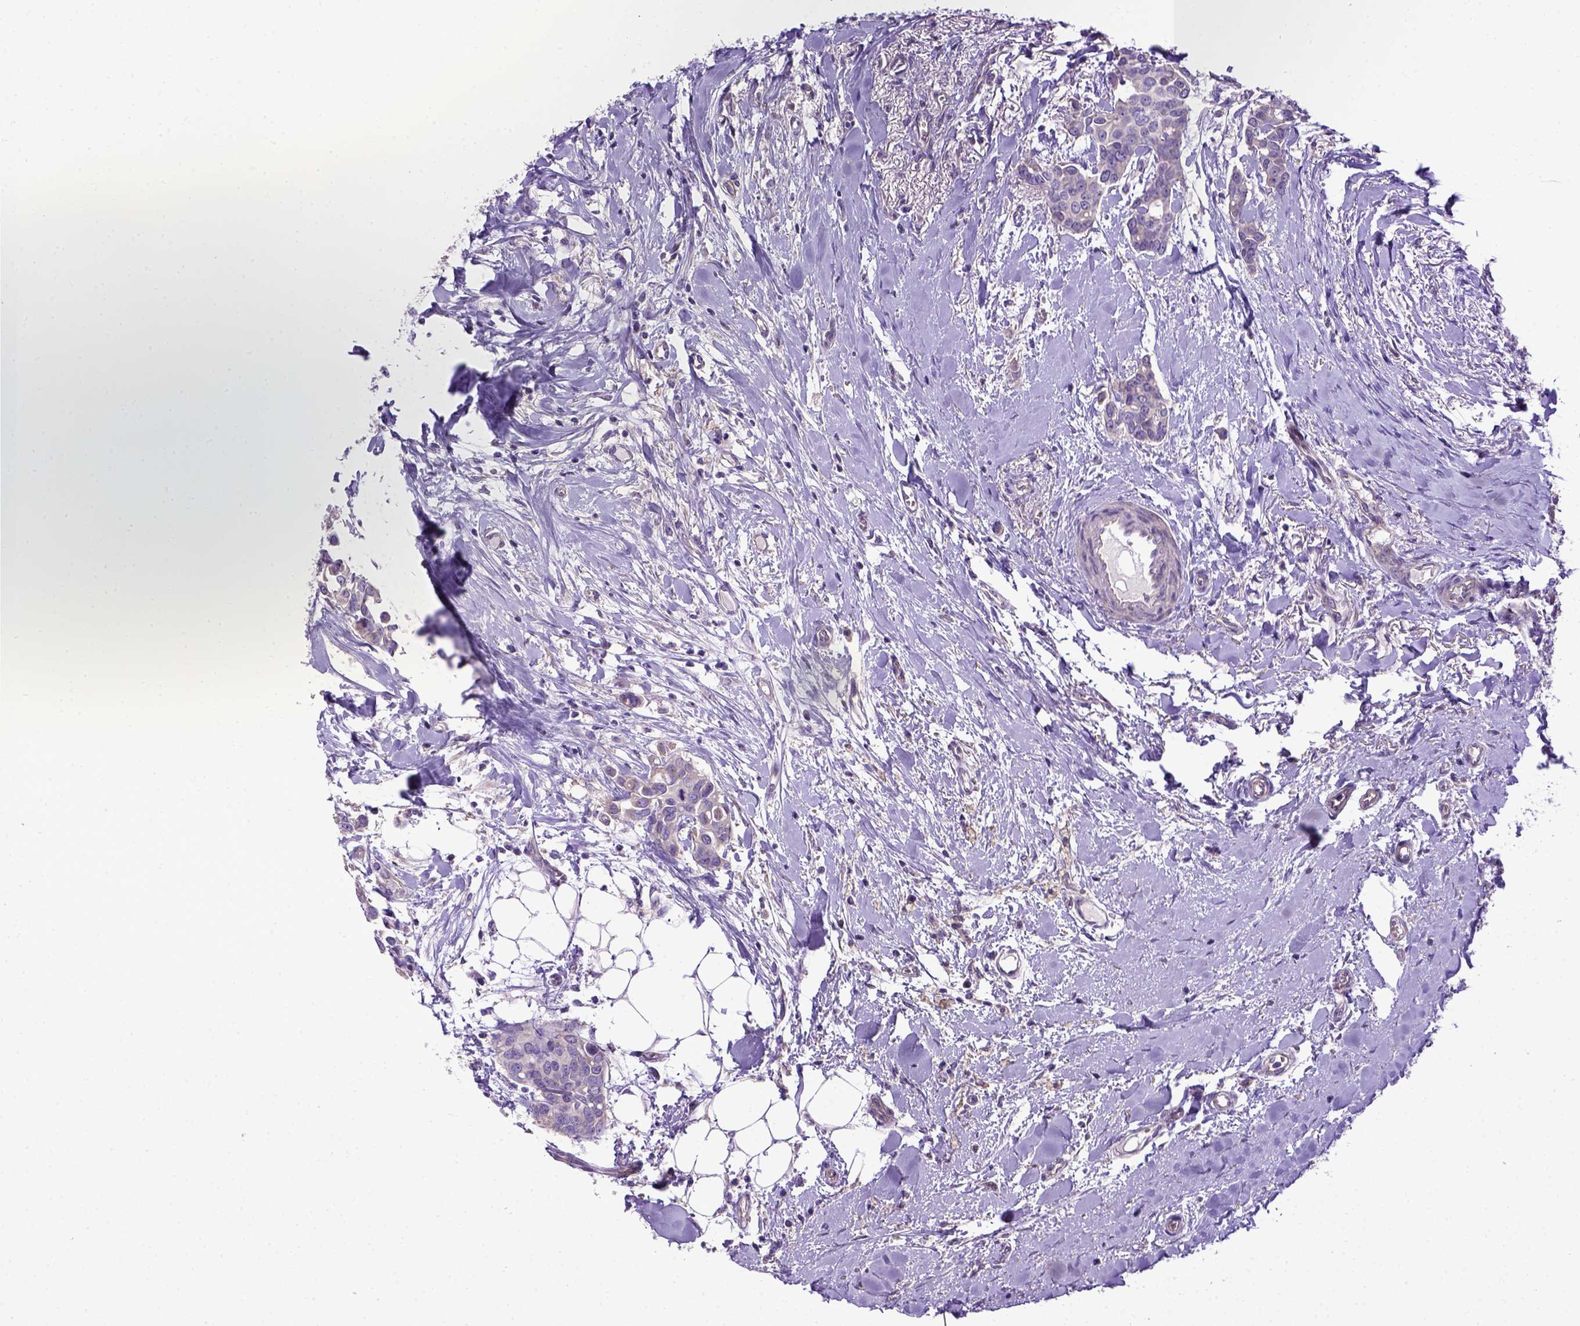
{"staining": {"intensity": "negative", "quantity": "none", "location": "none"}, "tissue": "breast cancer", "cell_type": "Tumor cells", "image_type": "cancer", "snomed": [{"axis": "morphology", "description": "Duct carcinoma"}, {"axis": "topography", "description": "Breast"}], "caption": "Histopathology image shows no significant protein staining in tumor cells of breast cancer.", "gene": "ADAM12", "patient": {"sex": "female", "age": 54}}